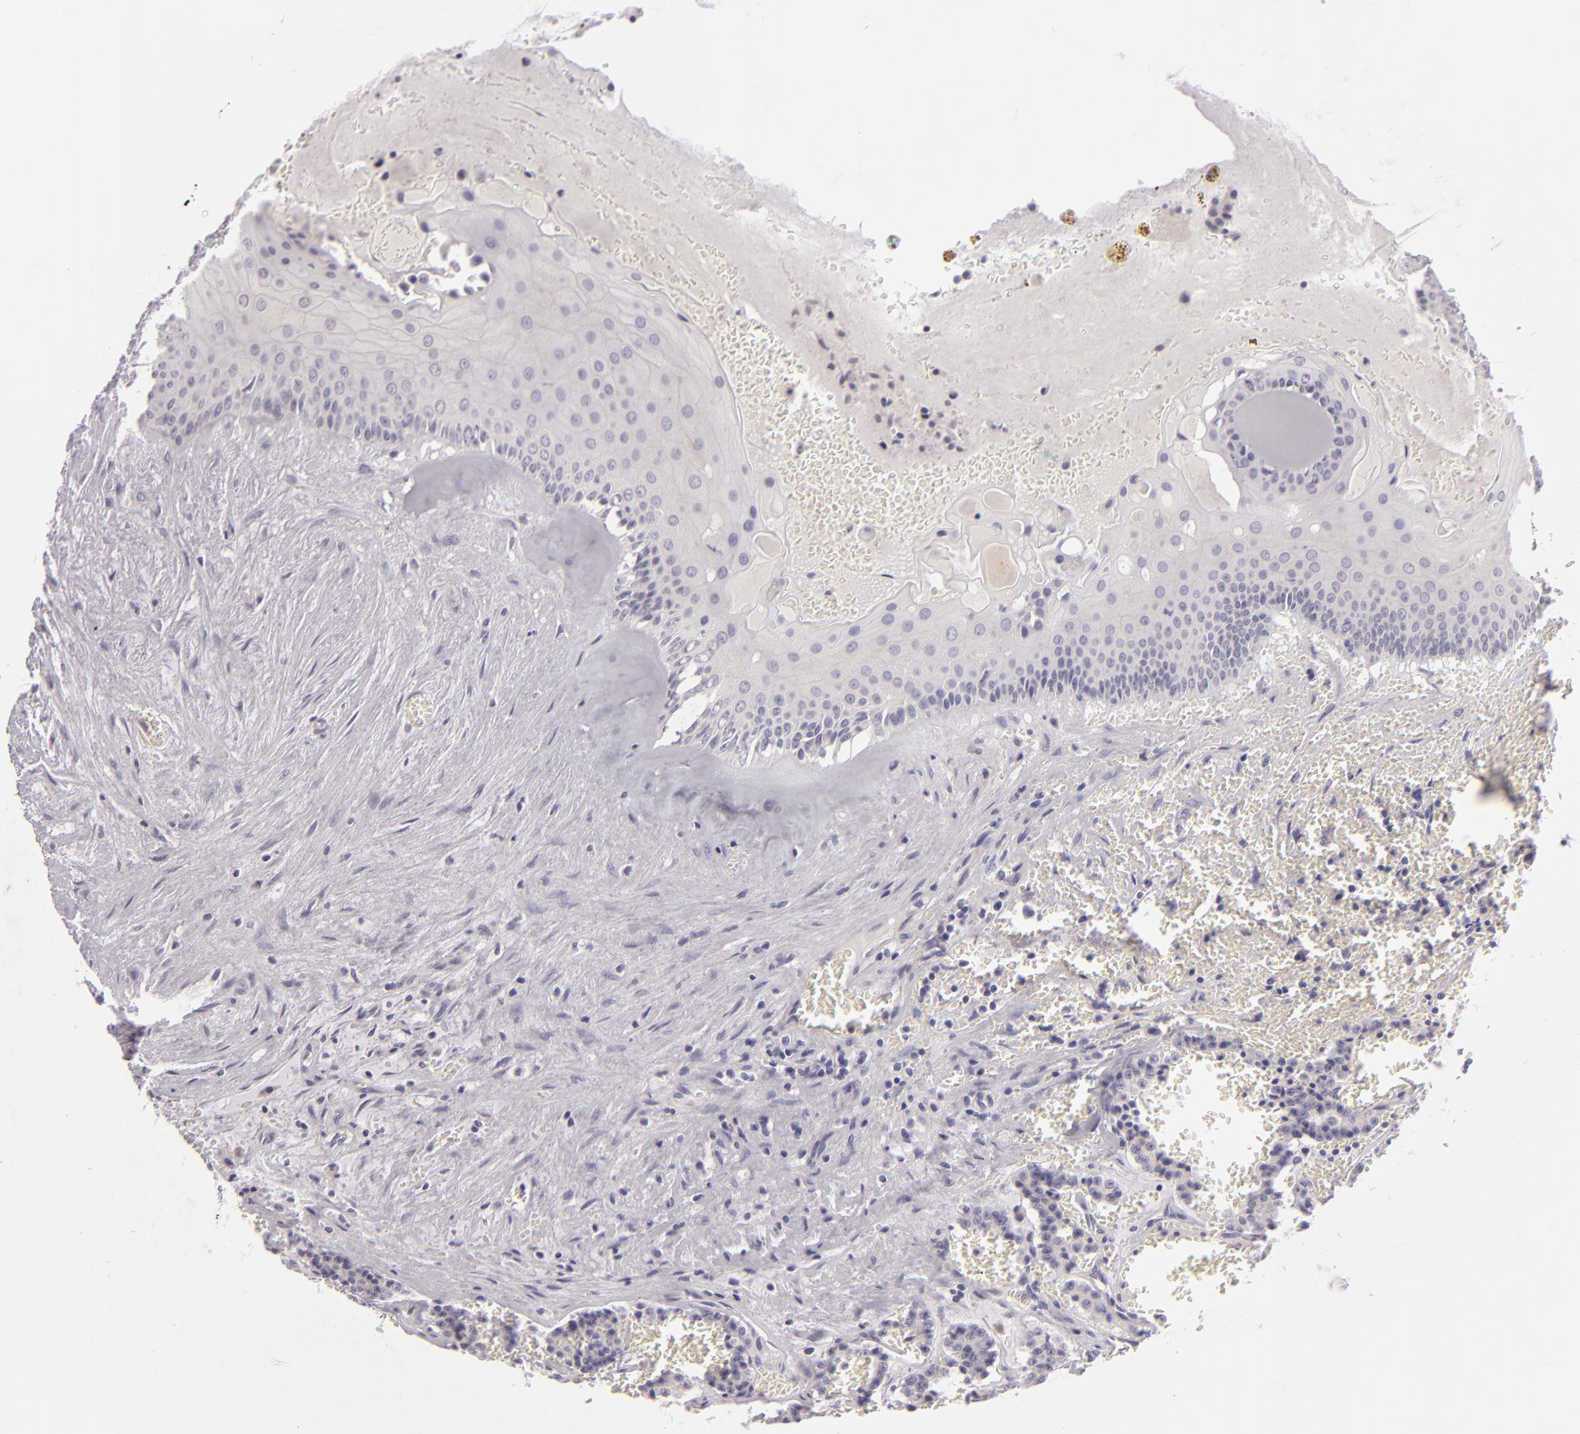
{"staining": {"intensity": "negative", "quantity": "none", "location": "none"}, "tissue": "carcinoid", "cell_type": "Tumor cells", "image_type": "cancer", "snomed": [{"axis": "morphology", "description": "Carcinoid, malignant, NOS"}, {"axis": "topography", "description": "Bronchus"}], "caption": "IHC image of neoplastic tissue: carcinoid (malignant) stained with DAB displays no significant protein positivity in tumor cells.", "gene": "EGFL6", "patient": {"sex": "male", "age": 55}}